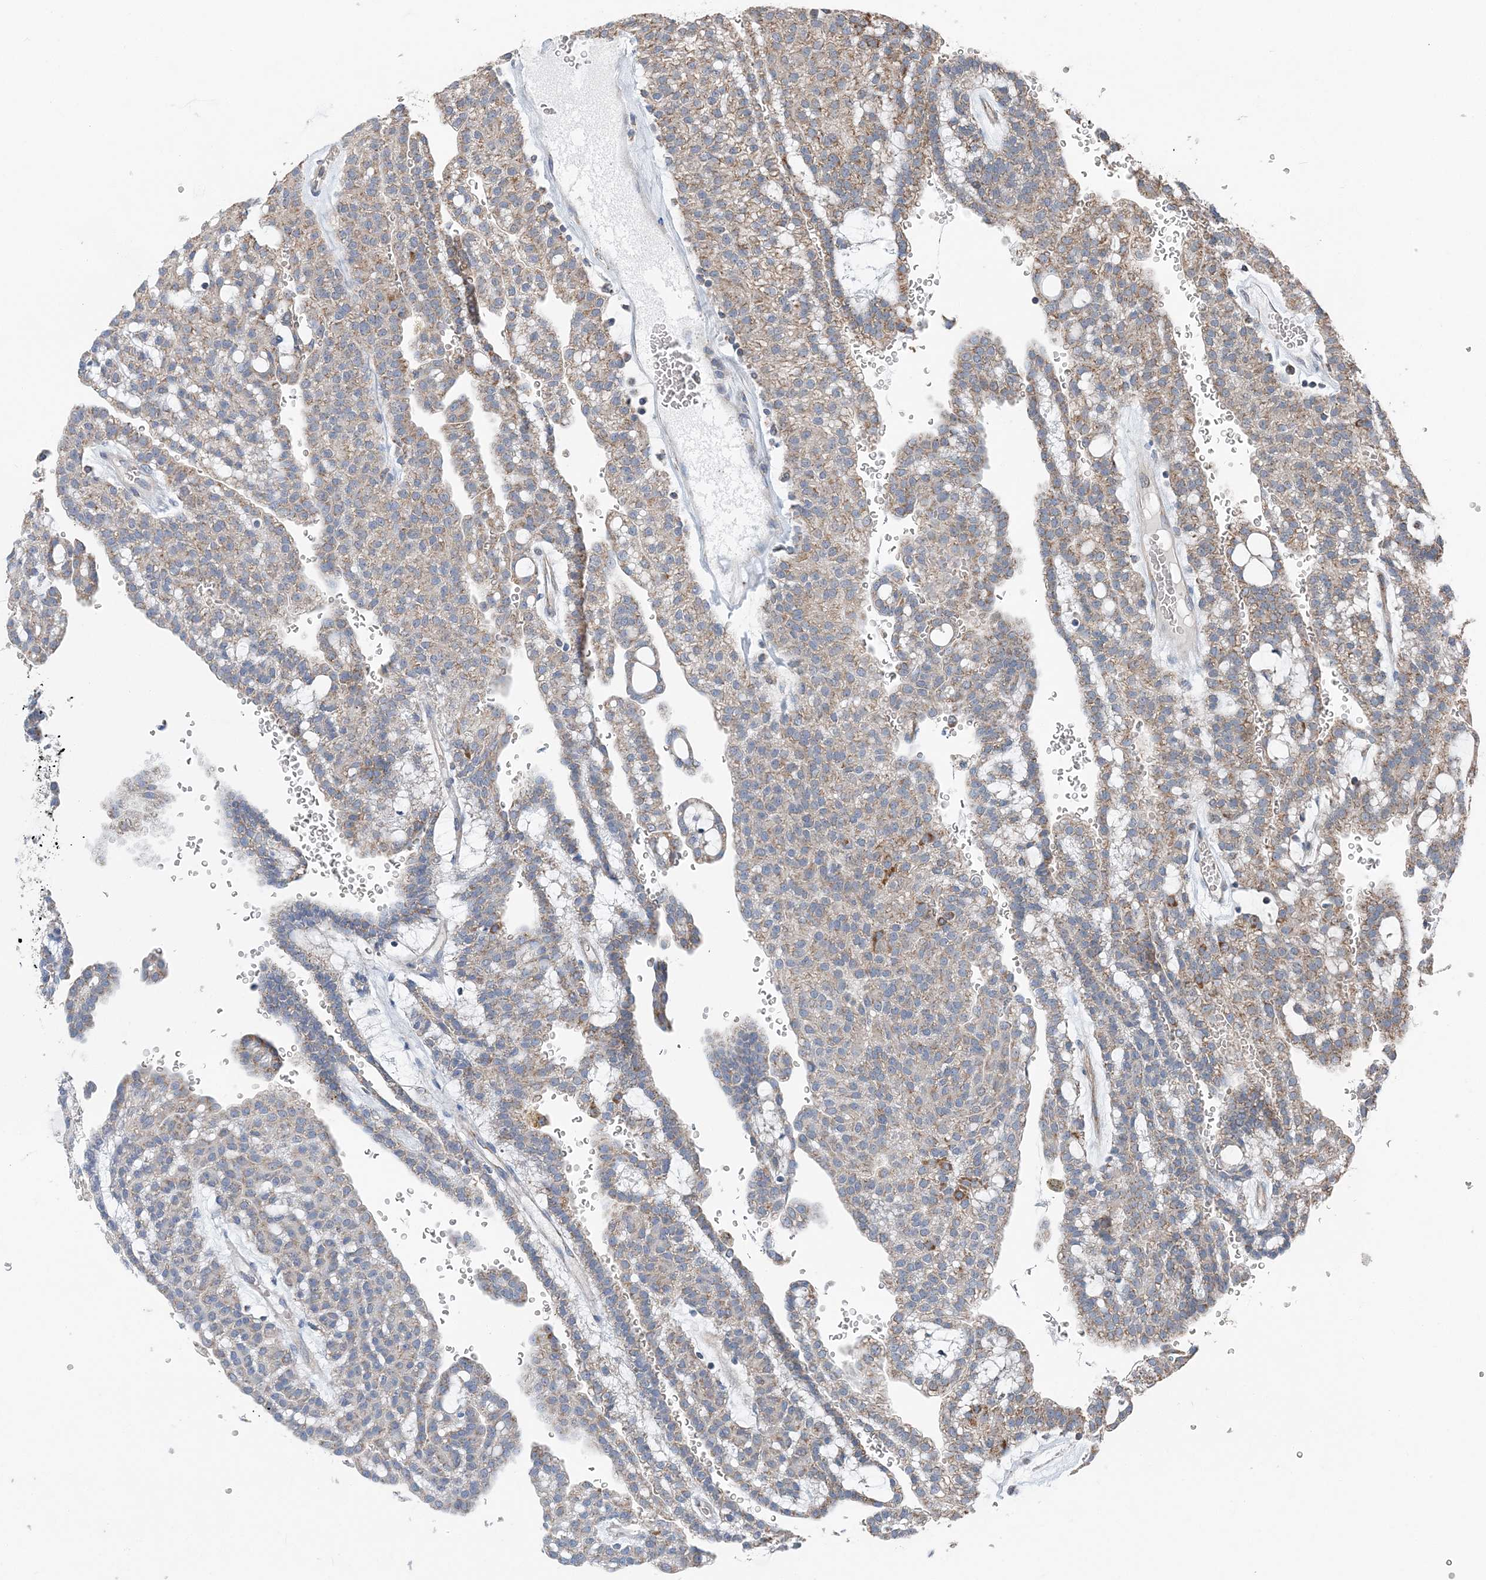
{"staining": {"intensity": "moderate", "quantity": "25%-75%", "location": "cytoplasmic/membranous"}, "tissue": "renal cancer", "cell_type": "Tumor cells", "image_type": "cancer", "snomed": [{"axis": "morphology", "description": "Adenocarcinoma, NOS"}, {"axis": "topography", "description": "Kidney"}], "caption": "This image reveals immunohistochemistry staining of human renal cancer, with medium moderate cytoplasmic/membranous expression in about 25%-75% of tumor cells.", "gene": "SPRY2", "patient": {"sex": "male", "age": 63}}